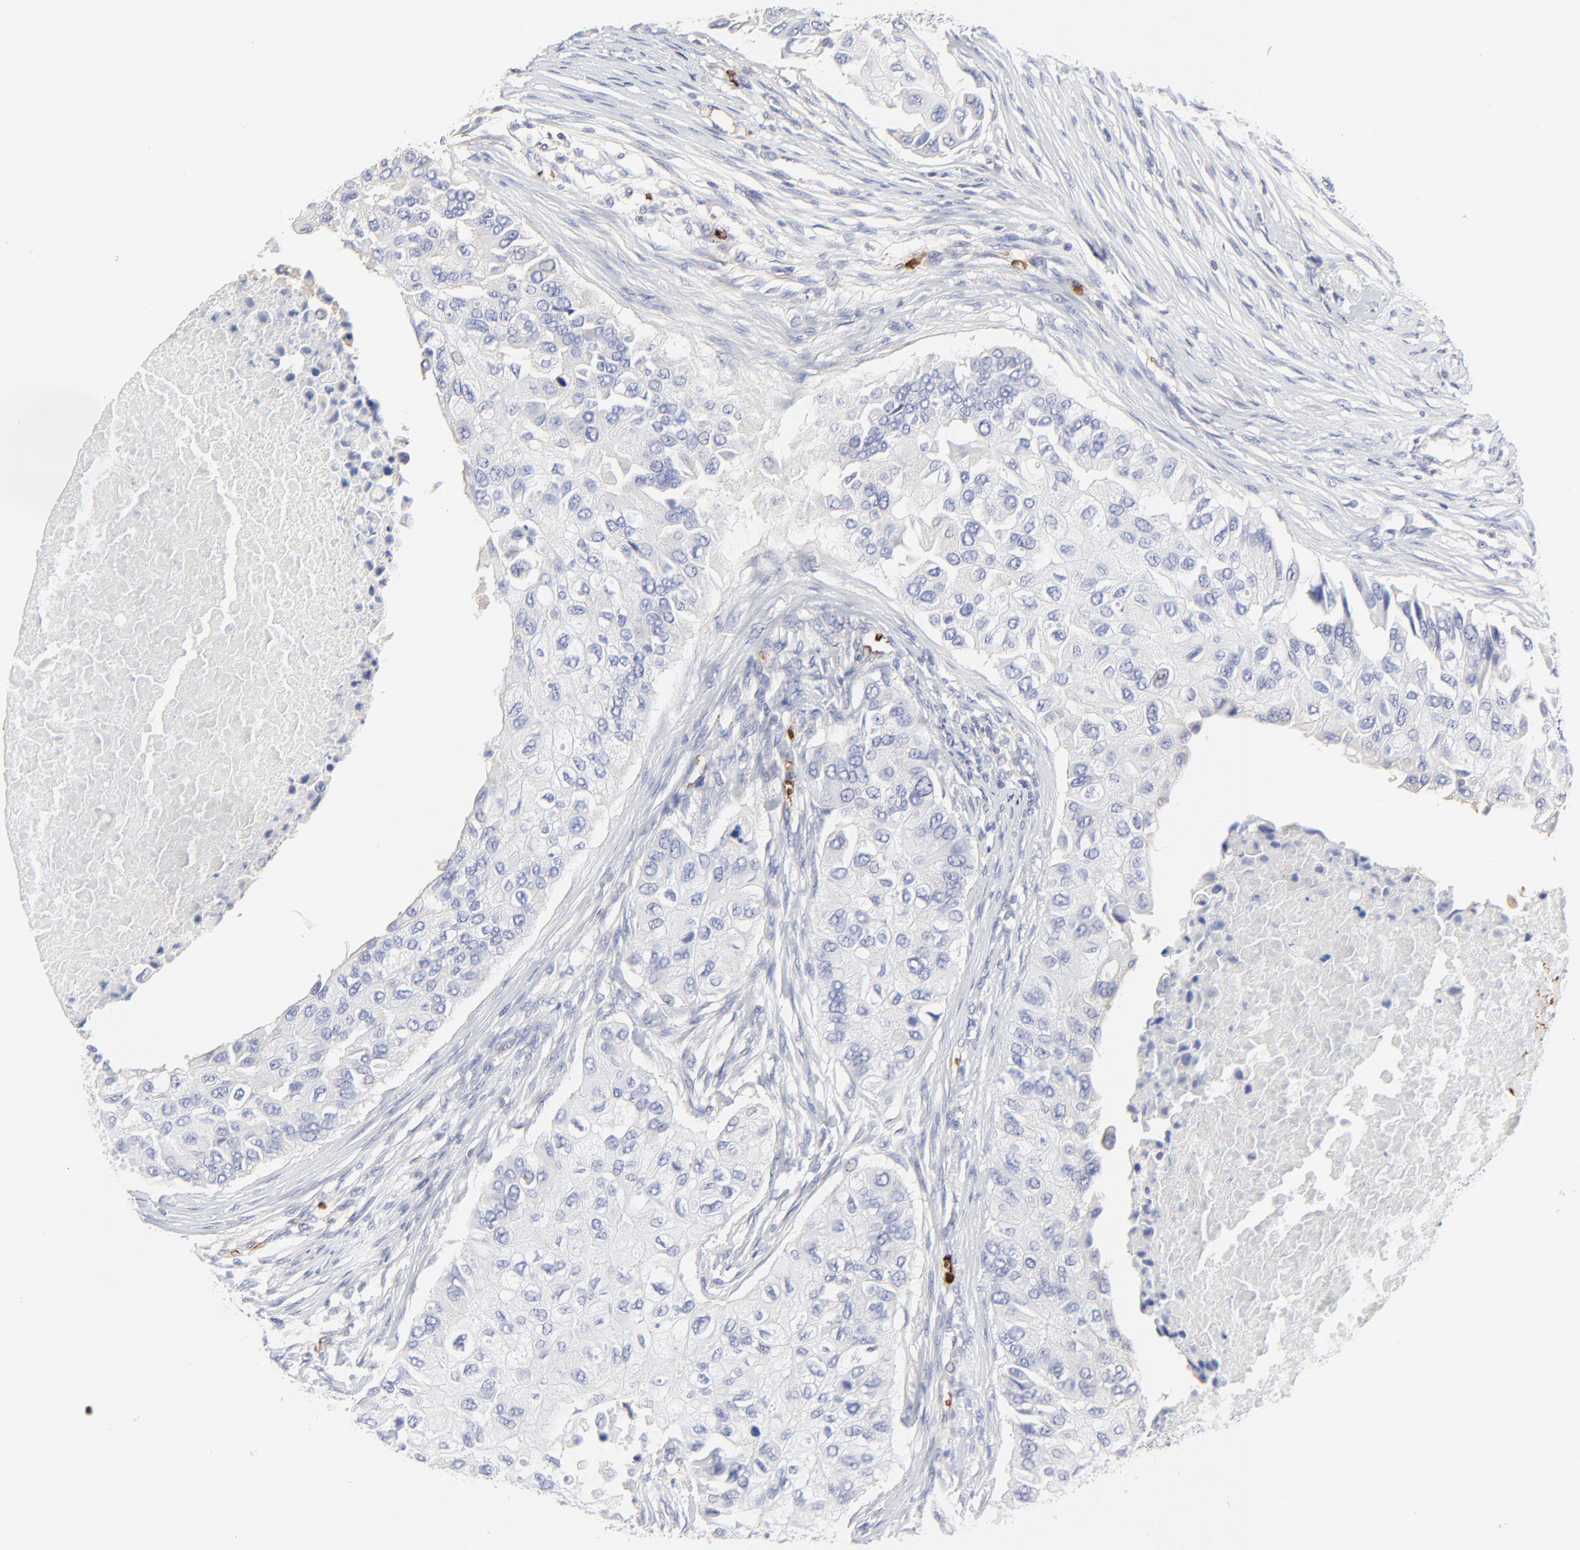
{"staining": {"intensity": "negative", "quantity": "none", "location": "none"}, "tissue": "breast cancer", "cell_type": "Tumor cells", "image_type": "cancer", "snomed": [{"axis": "morphology", "description": "Normal tissue, NOS"}, {"axis": "morphology", "description": "Duct carcinoma"}, {"axis": "topography", "description": "Breast"}], "caption": "The immunohistochemistry image has no significant positivity in tumor cells of invasive ductal carcinoma (breast) tissue. Nuclei are stained in blue.", "gene": "PAG1", "patient": {"sex": "female", "age": 49}}